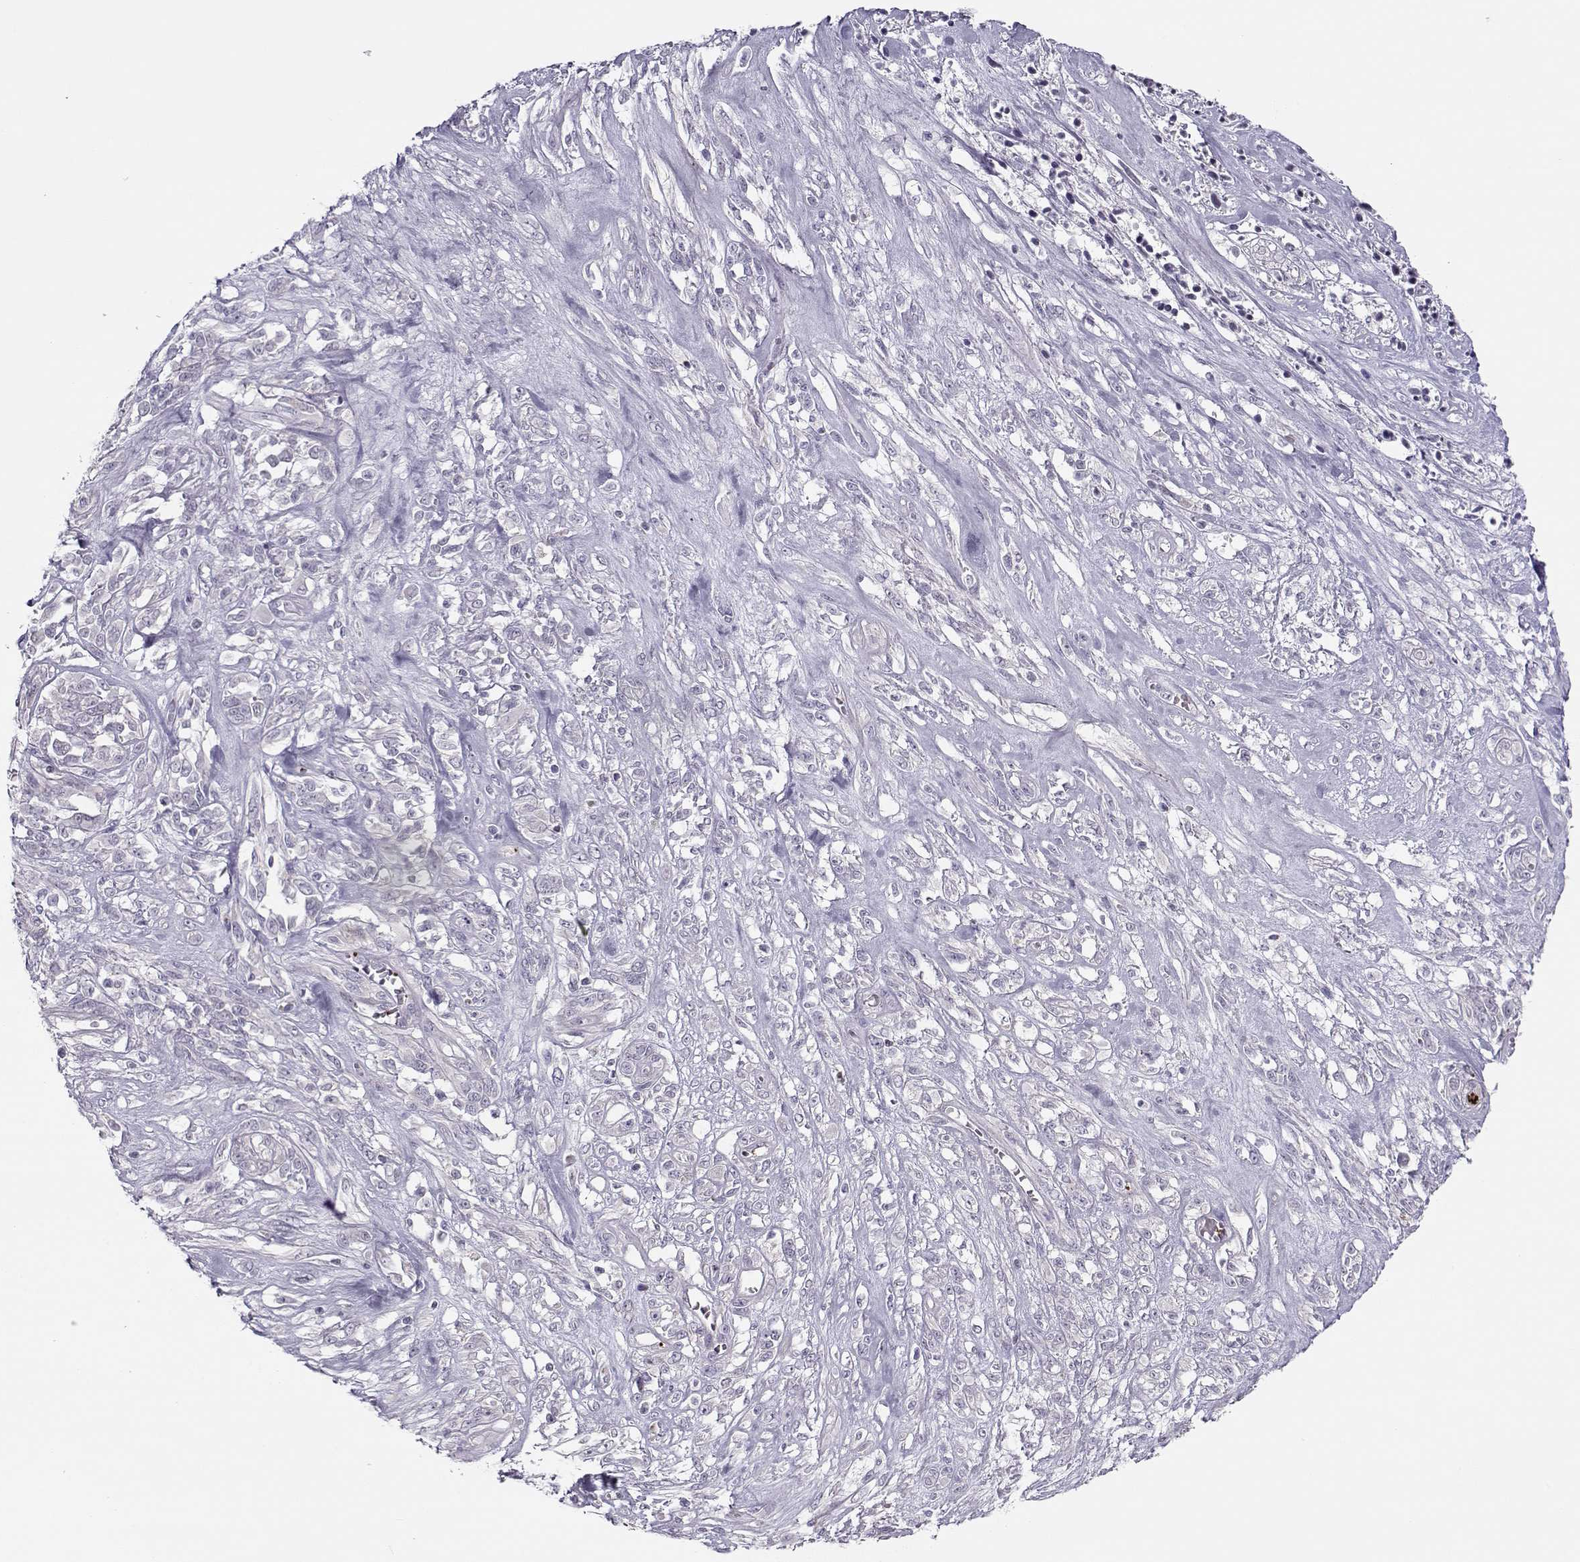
{"staining": {"intensity": "negative", "quantity": "none", "location": "none"}, "tissue": "melanoma", "cell_type": "Tumor cells", "image_type": "cancer", "snomed": [{"axis": "morphology", "description": "Malignant melanoma, NOS"}, {"axis": "topography", "description": "Skin"}], "caption": "Protein analysis of malignant melanoma shows no significant positivity in tumor cells. (Immunohistochemistry, brightfield microscopy, high magnification).", "gene": "KLF17", "patient": {"sex": "female", "age": 91}}